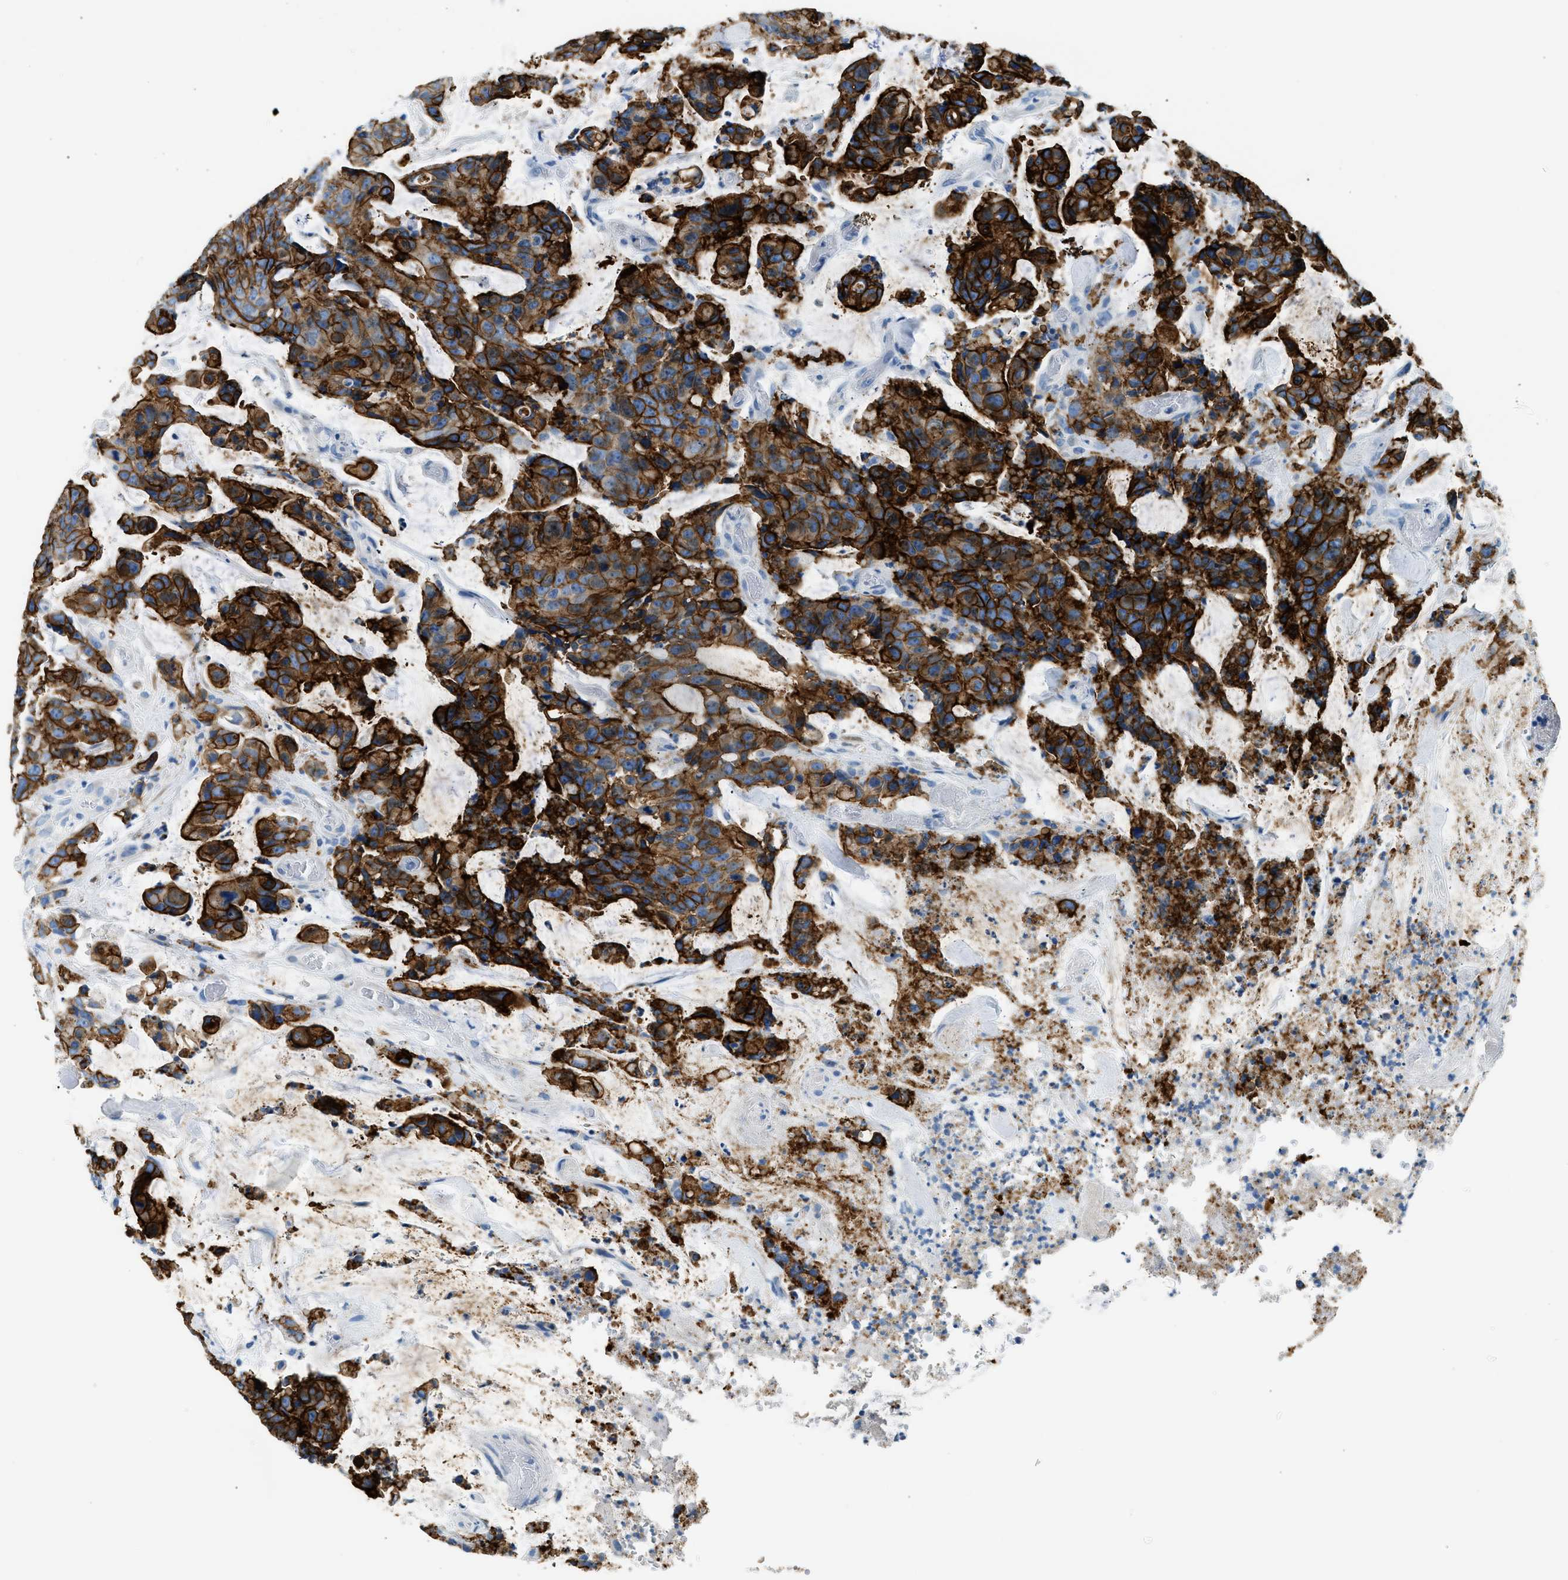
{"staining": {"intensity": "strong", "quantity": ">75%", "location": "cytoplasmic/membranous"}, "tissue": "colorectal cancer", "cell_type": "Tumor cells", "image_type": "cancer", "snomed": [{"axis": "morphology", "description": "Adenocarcinoma, NOS"}, {"axis": "topography", "description": "Colon"}], "caption": "Colorectal cancer (adenocarcinoma) stained with immunohistochemistry (IHC) demonstrates strong cytoplasmic/membranous staining in approximately >75% of tumor cells.", "gene": "CLDN18", "patient": {"sex": "female", "age": 86}}